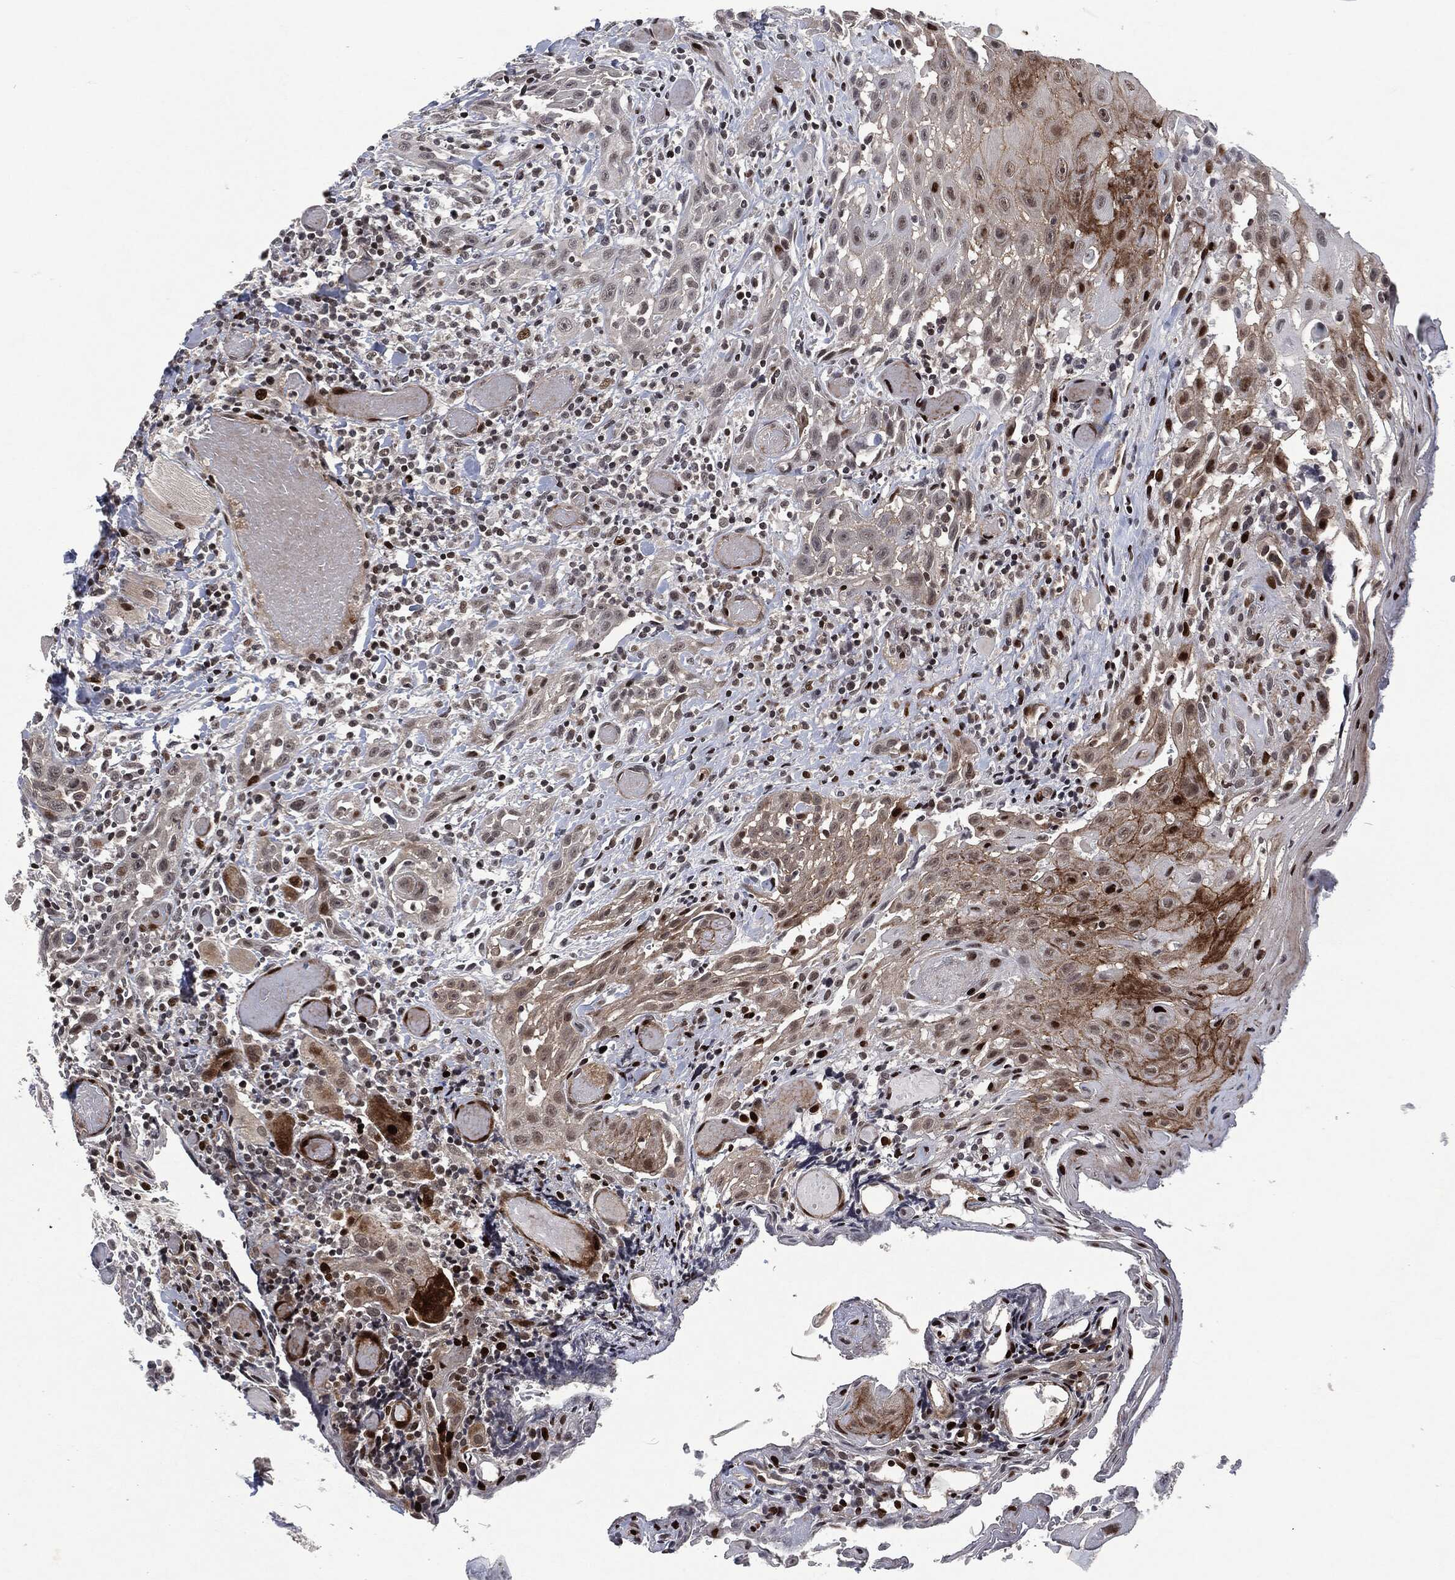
{"staining": {"intensity": "negative", "quantity": "none", "location": "none"}, "tissue": "head and neck cancer", "cell_type": "Tumor cells", "image_type": "cancer", "snomed": [{"axis": "morphology", "description": "Normal tissue, NOS"}, {"axis": "morphology", "description": "Squamous cell carcinoma, NOS"}, {"axis": "topography", "description": "Oral tissue"}, {"axis": "topography", "description": "Head-Neck"}], "caption": "Photomicrograph shows no significant protein expression in tumor cells of head and neck cancer (squamous cell carcinoma).", "gene": "EGFR", "patient": {"sex": "male", "age": 71}}